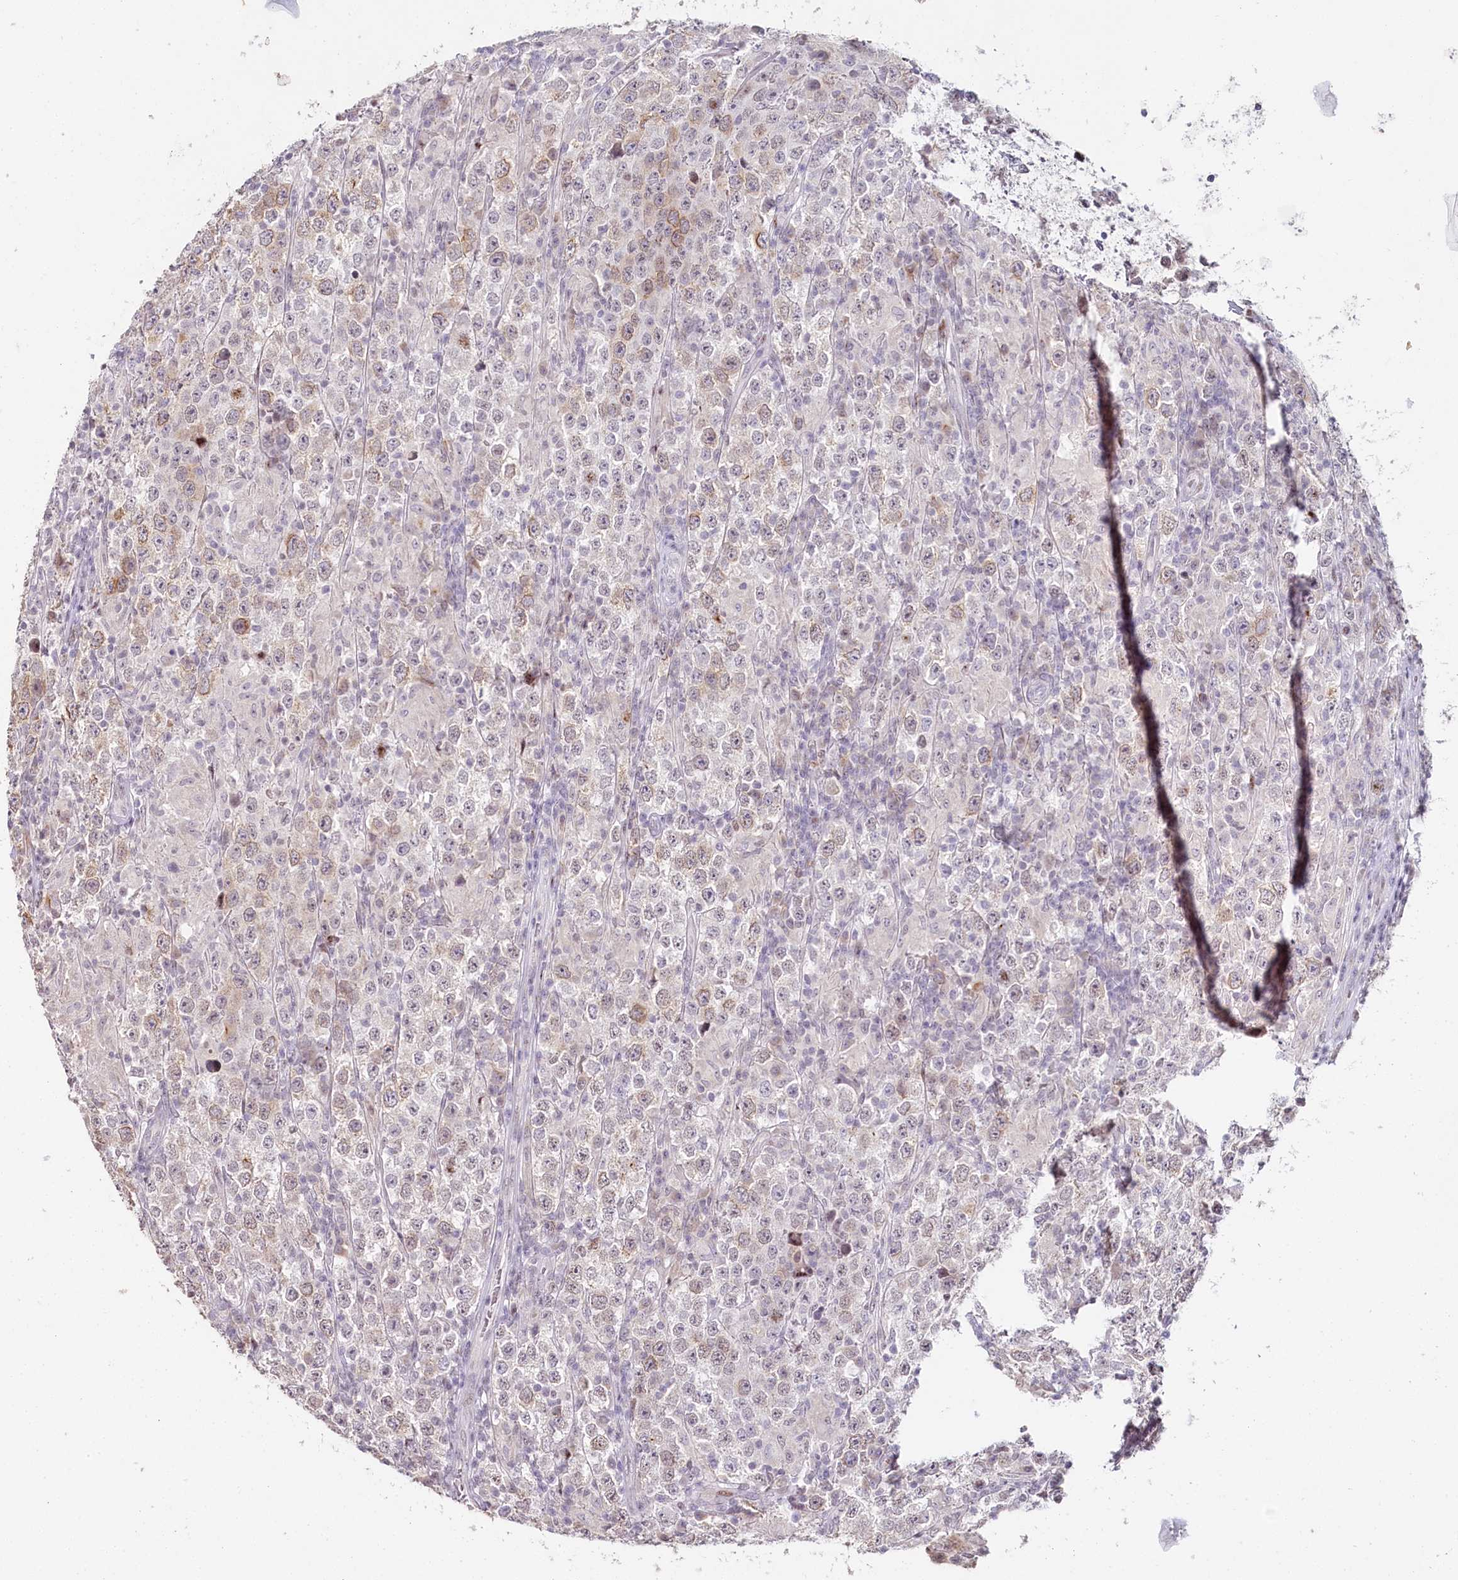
{"staining": {"intensity": "moderate", "quantity": "<25%", "location": "cytoplasmic/membranous,nuclear"}, "tissue": "testis cancer", "cell_type": "Tumor cells", "image_type": "cancer", "snomed": [{"axis": "morphology", "description": "Normal tissue, NOS"}, {"axis": "morphology", "description": "Urothelial carcinoma, High grade"}, {"axis": "morphology", "description": "Seminoma, NOS"}, {"axis": "morphology", "description": "Carcinoma, Embryonal, NOS"}, {"axis": "topography", "description": "Urinary bladder"}, {"axis": "topography", "description": "Testis"}], "caption": "Seminoma (testis) stained with immunohistochemistry shows moderate cytoplasmic/membranous and nuclear staining in approximately <25% of tumor cells.", "gene": "HPD", "patient": {"sex": "male", "age": 41}}